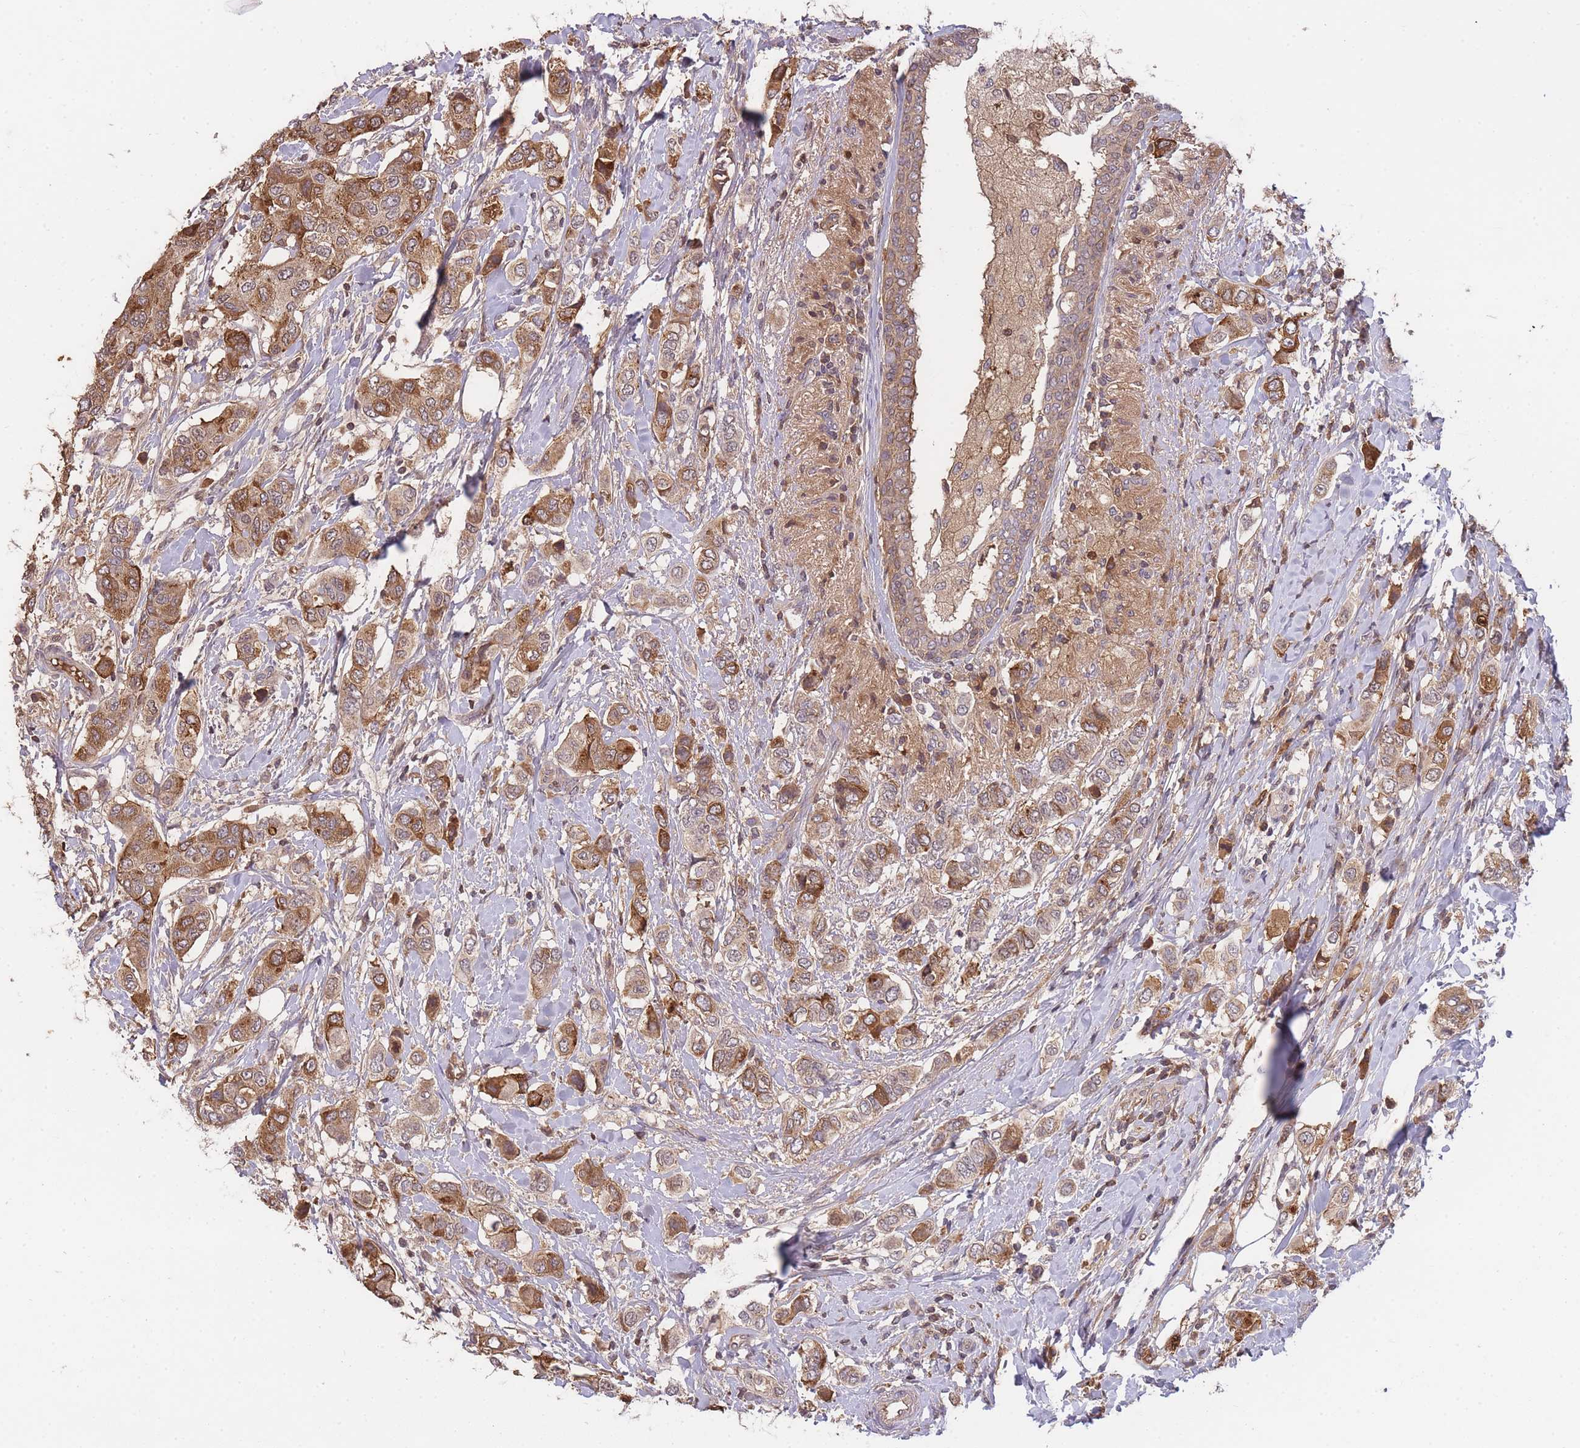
{"staining": {"intensity": "moderate", "quantity": ">75%", "location": "cytoplasmic/membranous"}, "tissue": "breast cancer", "cell_type": "Tumor cells", "image_type": "cancer", "snomed": [{"axis": "morphology", "description": "Lobular carcinoma"}, {"axis": "topography", "description": "Breast"}], "caption": "Lobular carcinoma (breast) stained for a protein (brown) reveals moderate cytoplasmic/membranous positive expression in about >75% of tumor cells.", "gene": "RALGDS", "patient": {"sex": "female", "age": 51}}